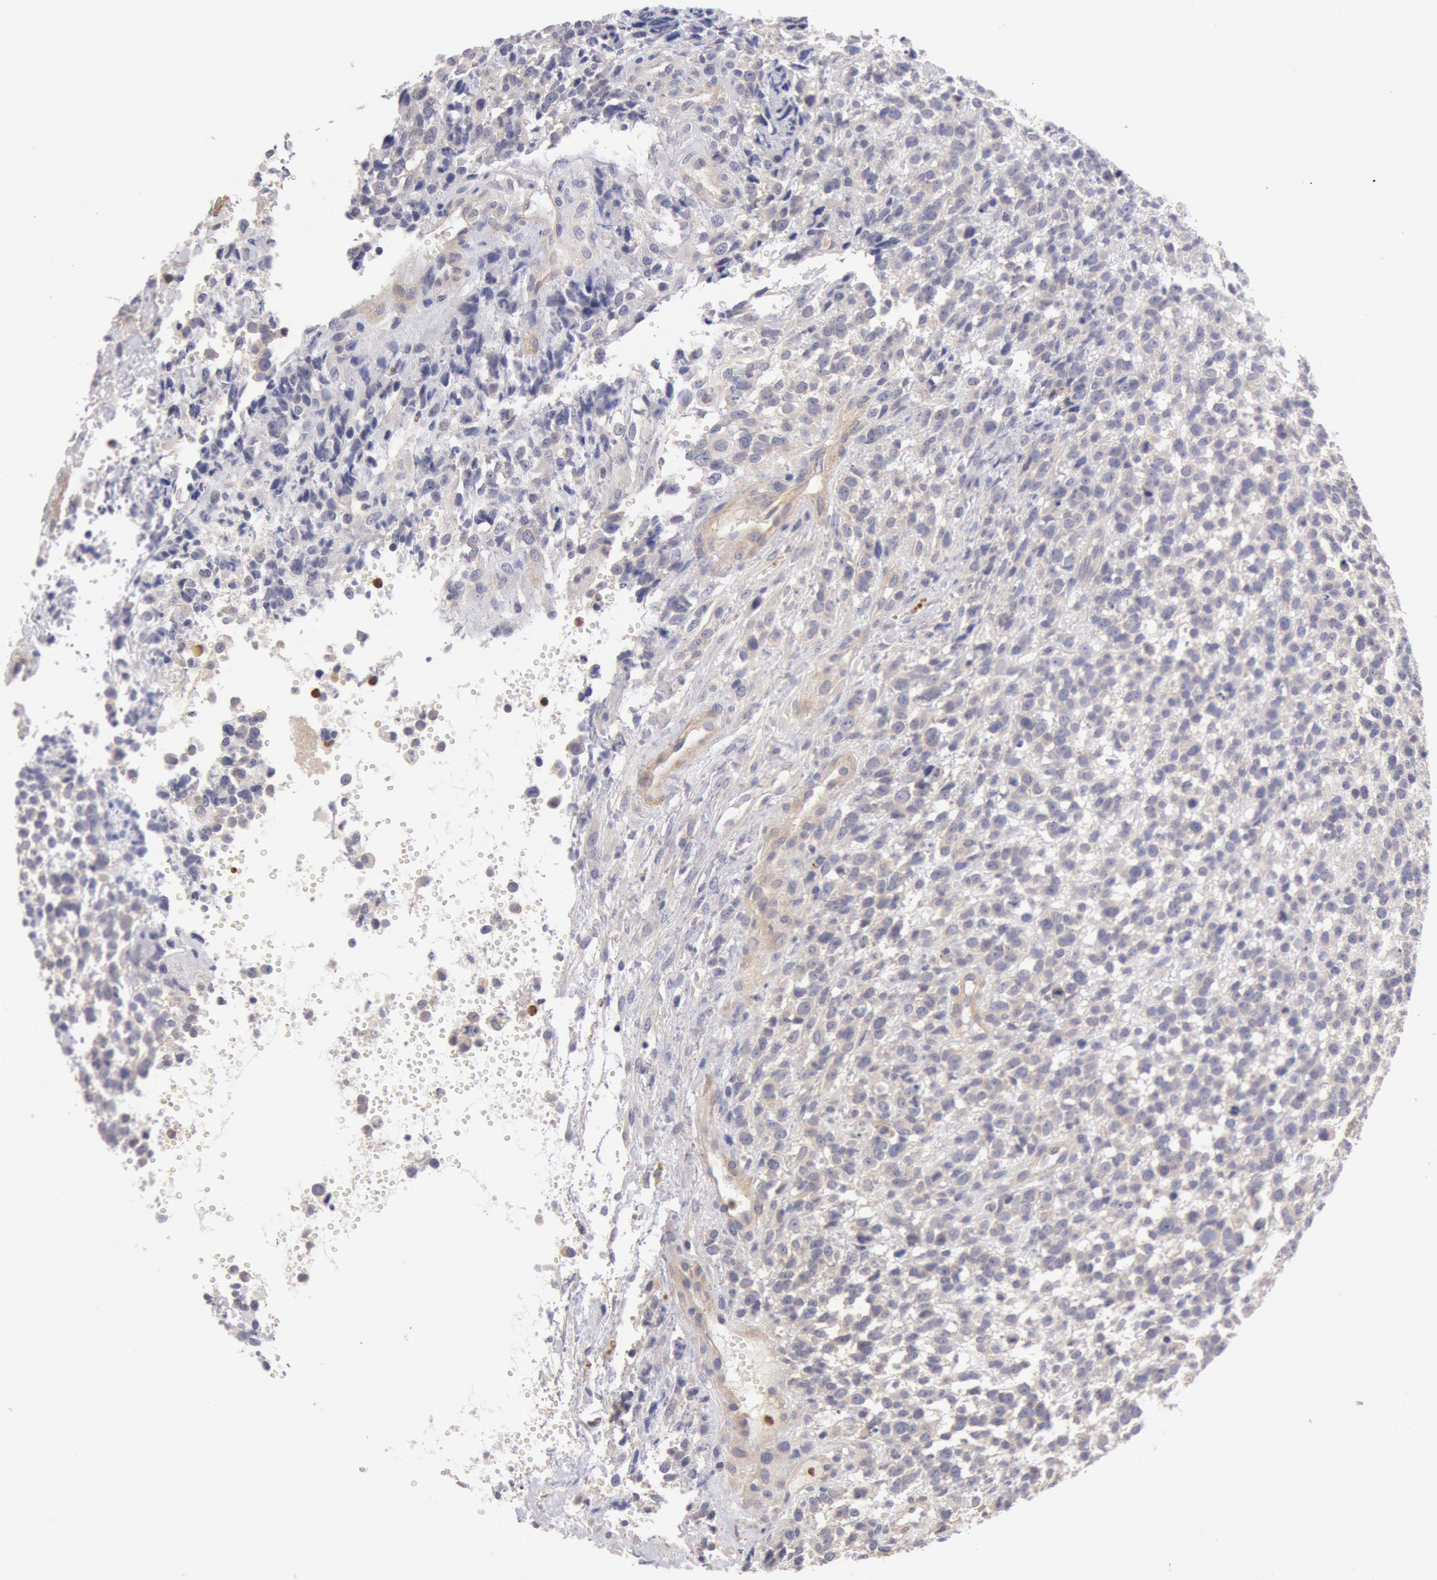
{"staining": {"intensity": "weak", "quantity": "<25%", "location": "cytoplasmic/membranous"}, "tissue": "glioma", "cell_type": "Tumor cells", "image_type": "cancer", "snomed": [{"axis": "morphology", "description": "Glioma, malignant, High grade"}, {"axis": "topography", "description": "Brain"}], "caption": "A micrograph of malignant high-grade glioma stained for a protein exhibits no brown staining in tumor cells.", "gene": "TMED8", "patient": {"sex": "male", "age": 66}}